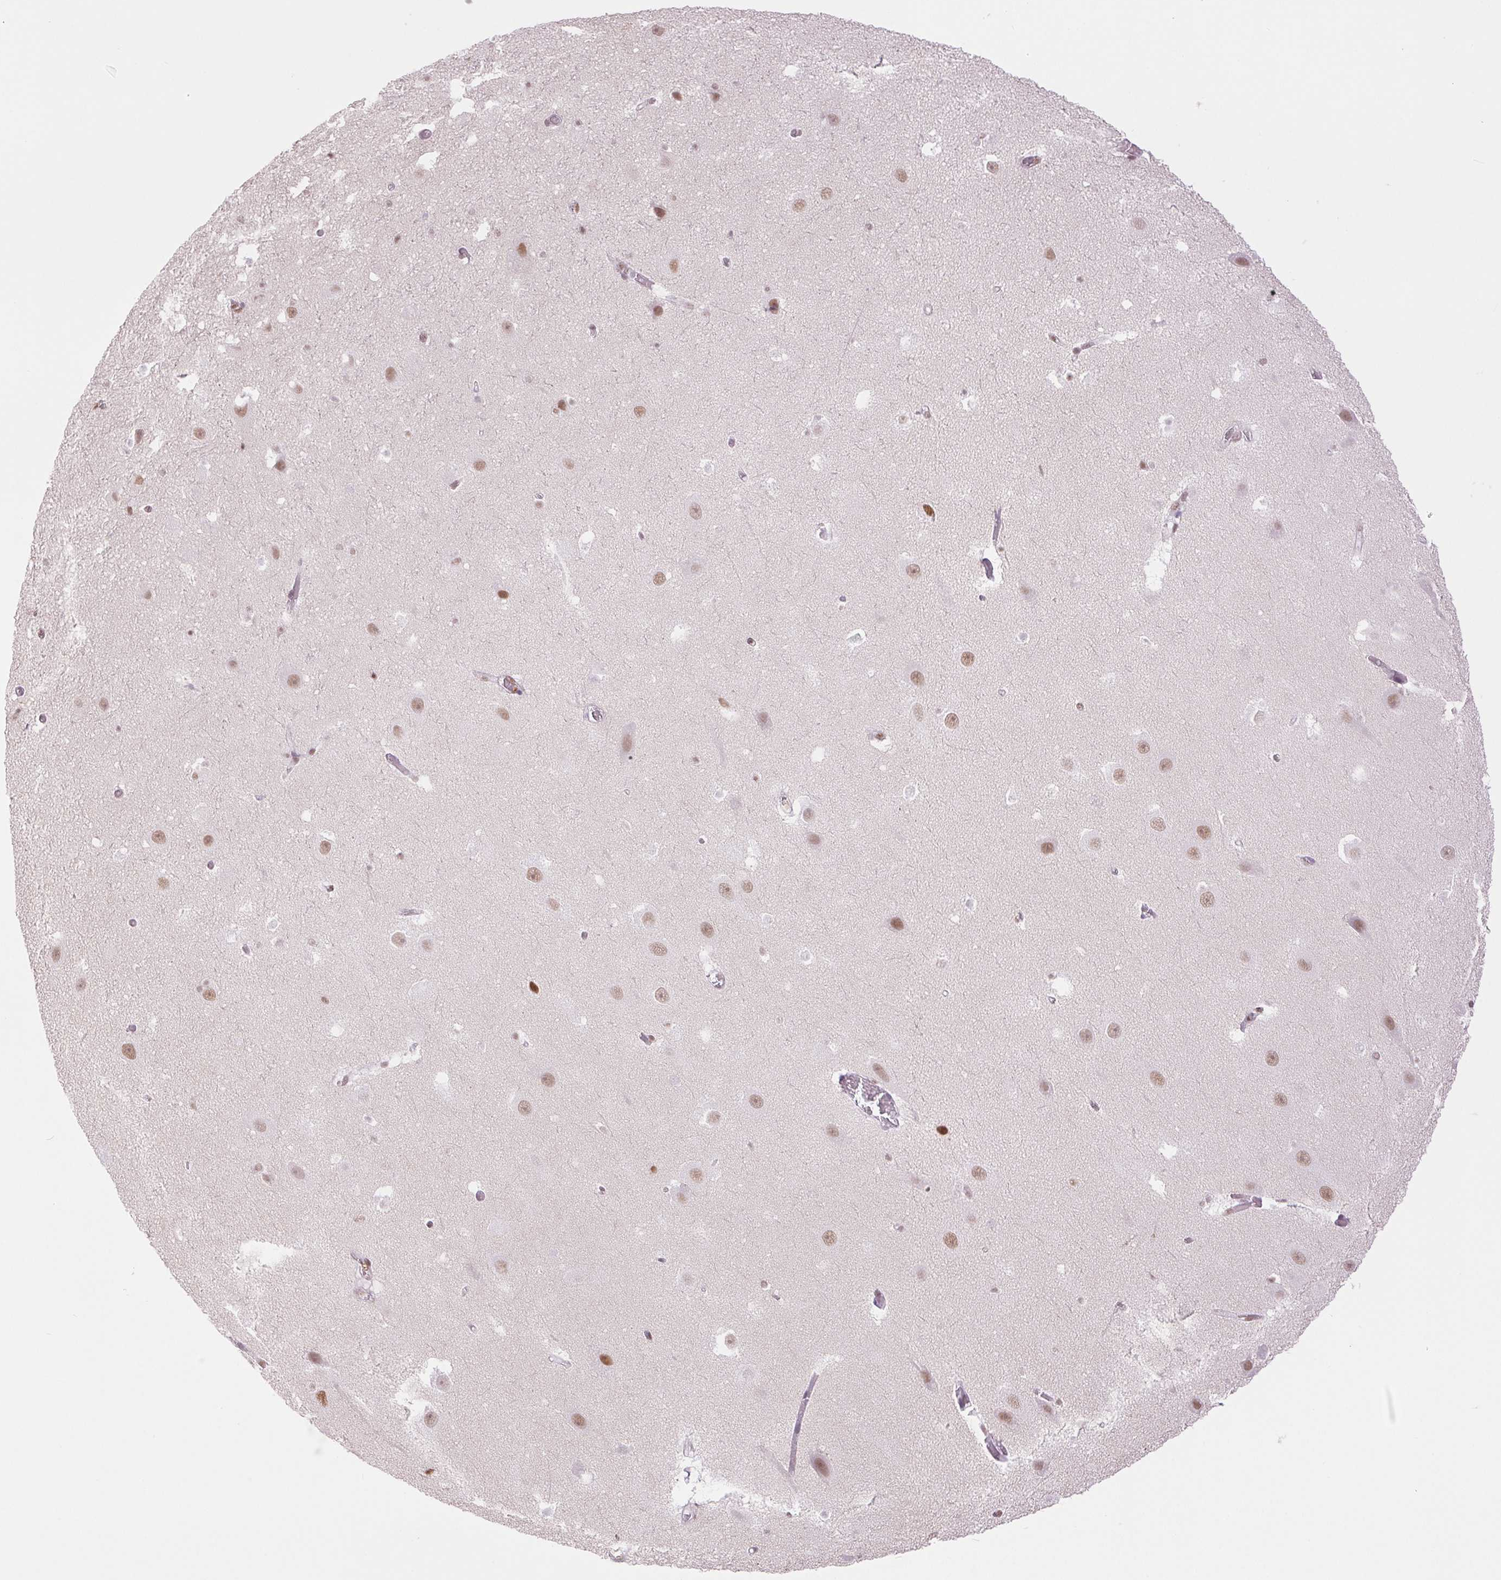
{"staining": {"intensity": "moderate", "quantity": "<25%", "location": "nuclear"}, "tissue": "hippocampus", "cell_type": "Glial cells", "image_type": "normal", "snomed": [{"axis": "morphology", "description": "Normal tissue, NOS"}, {"axis": "topography", "description": "Hippocampus"}], "caption": "This is an image of immunohistochemistry staining of normal hippocampus, which shows moderate positivity in the nuclear of glial cells.", "gene": "ZFR2", "patient": {"sex": "male", "age": 26}}